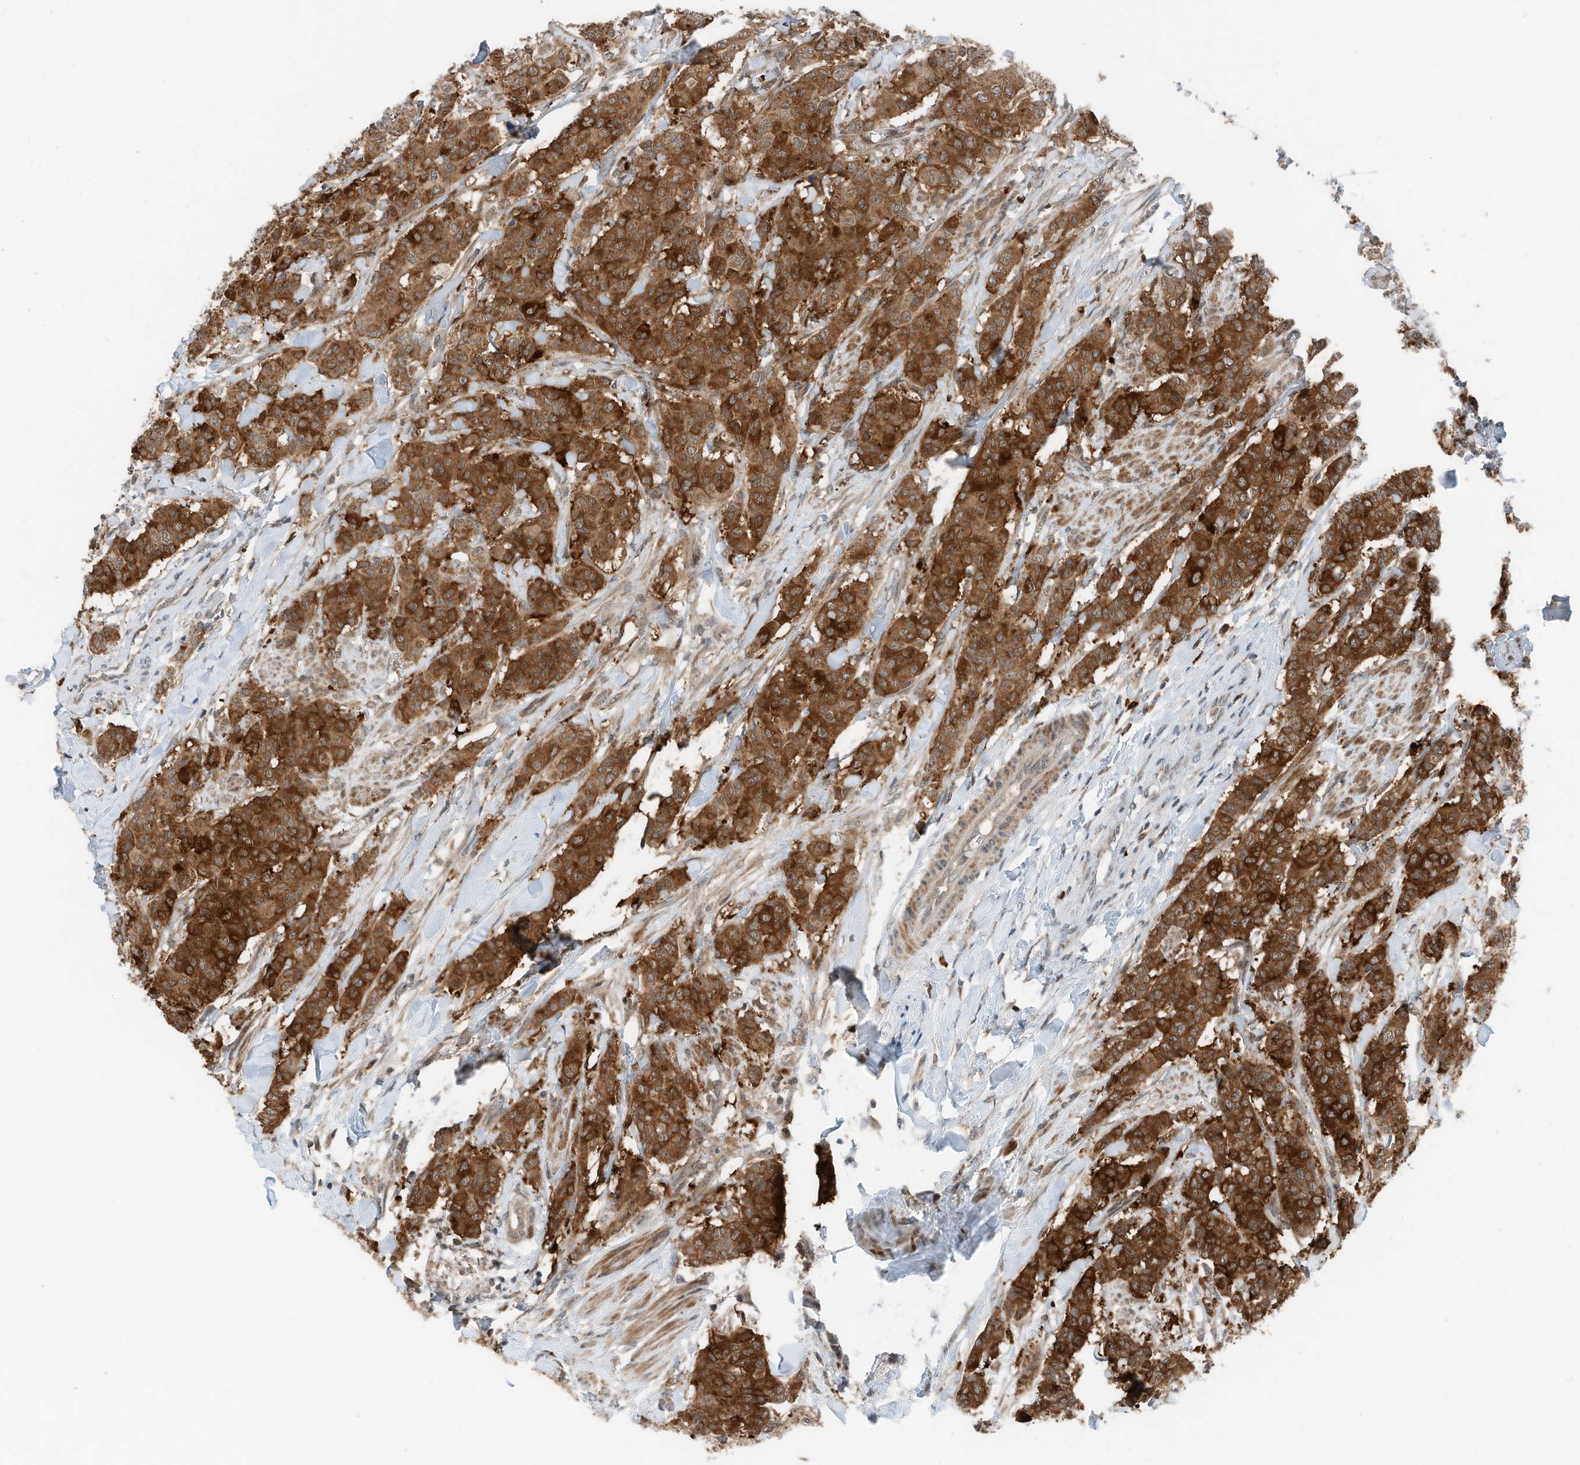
{"staining": {"intensity": "strong", "quantity": ">75%", "location": "cytoplasmic/membranous"}, "tissue": "breast cancer", "cell_type": "Tumor cells", "image_type": "cancer", "snomed": [{"axis": "morphology", "description": "Duct carcinoma"}, {"axis": "topography", "description": "Breast"}], "caption": "This histopathology image shows immunohistochemistry staining of human infiltrating ductal carcinoma (breast), with high strong cytoplasmic/membranous positivity in approximately >75% of tumor cells.", "gene": "RMND1", "patient": {"sex": "female", "age": 40}}